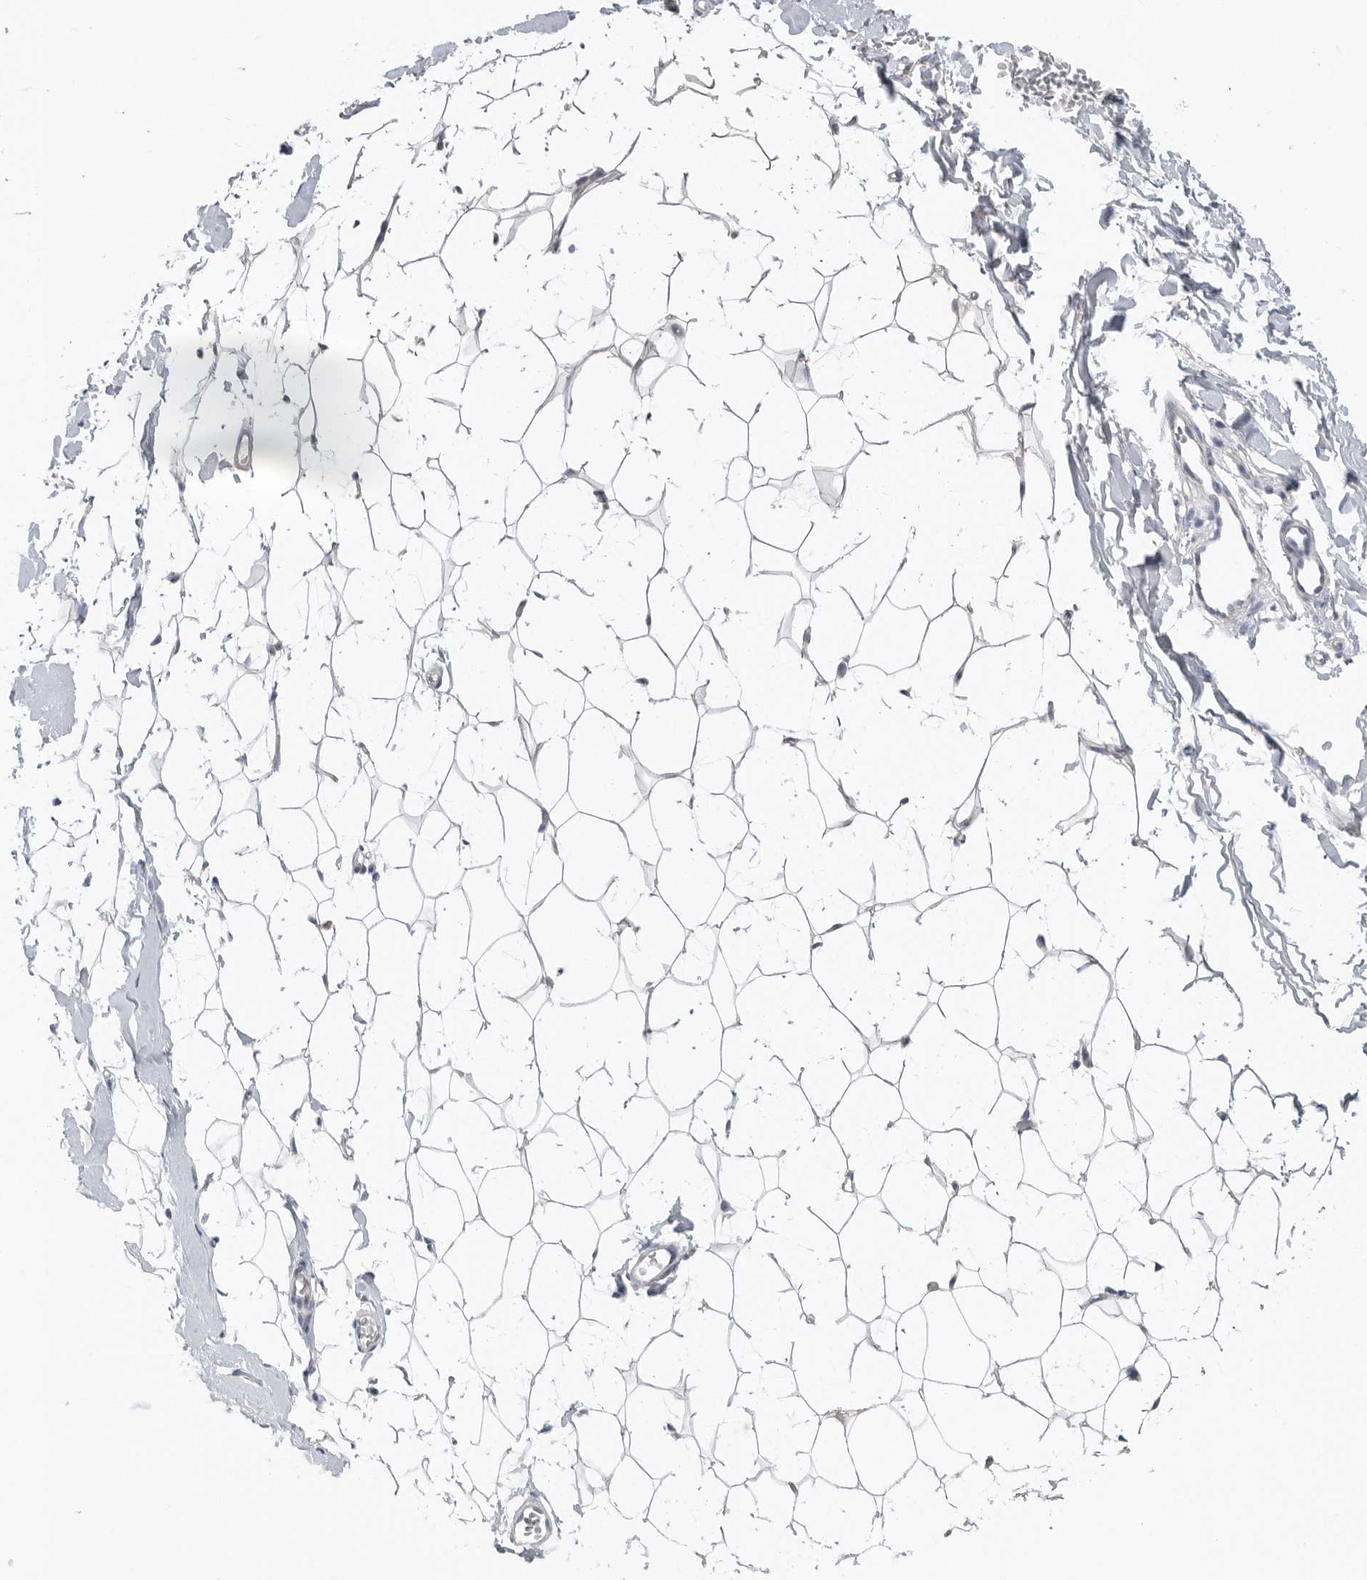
{"staining": {"intensity": "negative", "quantity": "none", "location": "none"}, "tissue": "breast", "cell_type": "Adipocytes", "image_type": "normal", "snomed": [{"axis": "morphology", "description": "Normal tissue, NOS"}, {"axis": "topography", "description": "Breast"}], "caption": "The image reveals no staining of adipocytes in unremarkable breast.", "gene": "REG4", "patient": {"sex": "female", "age": 23}}